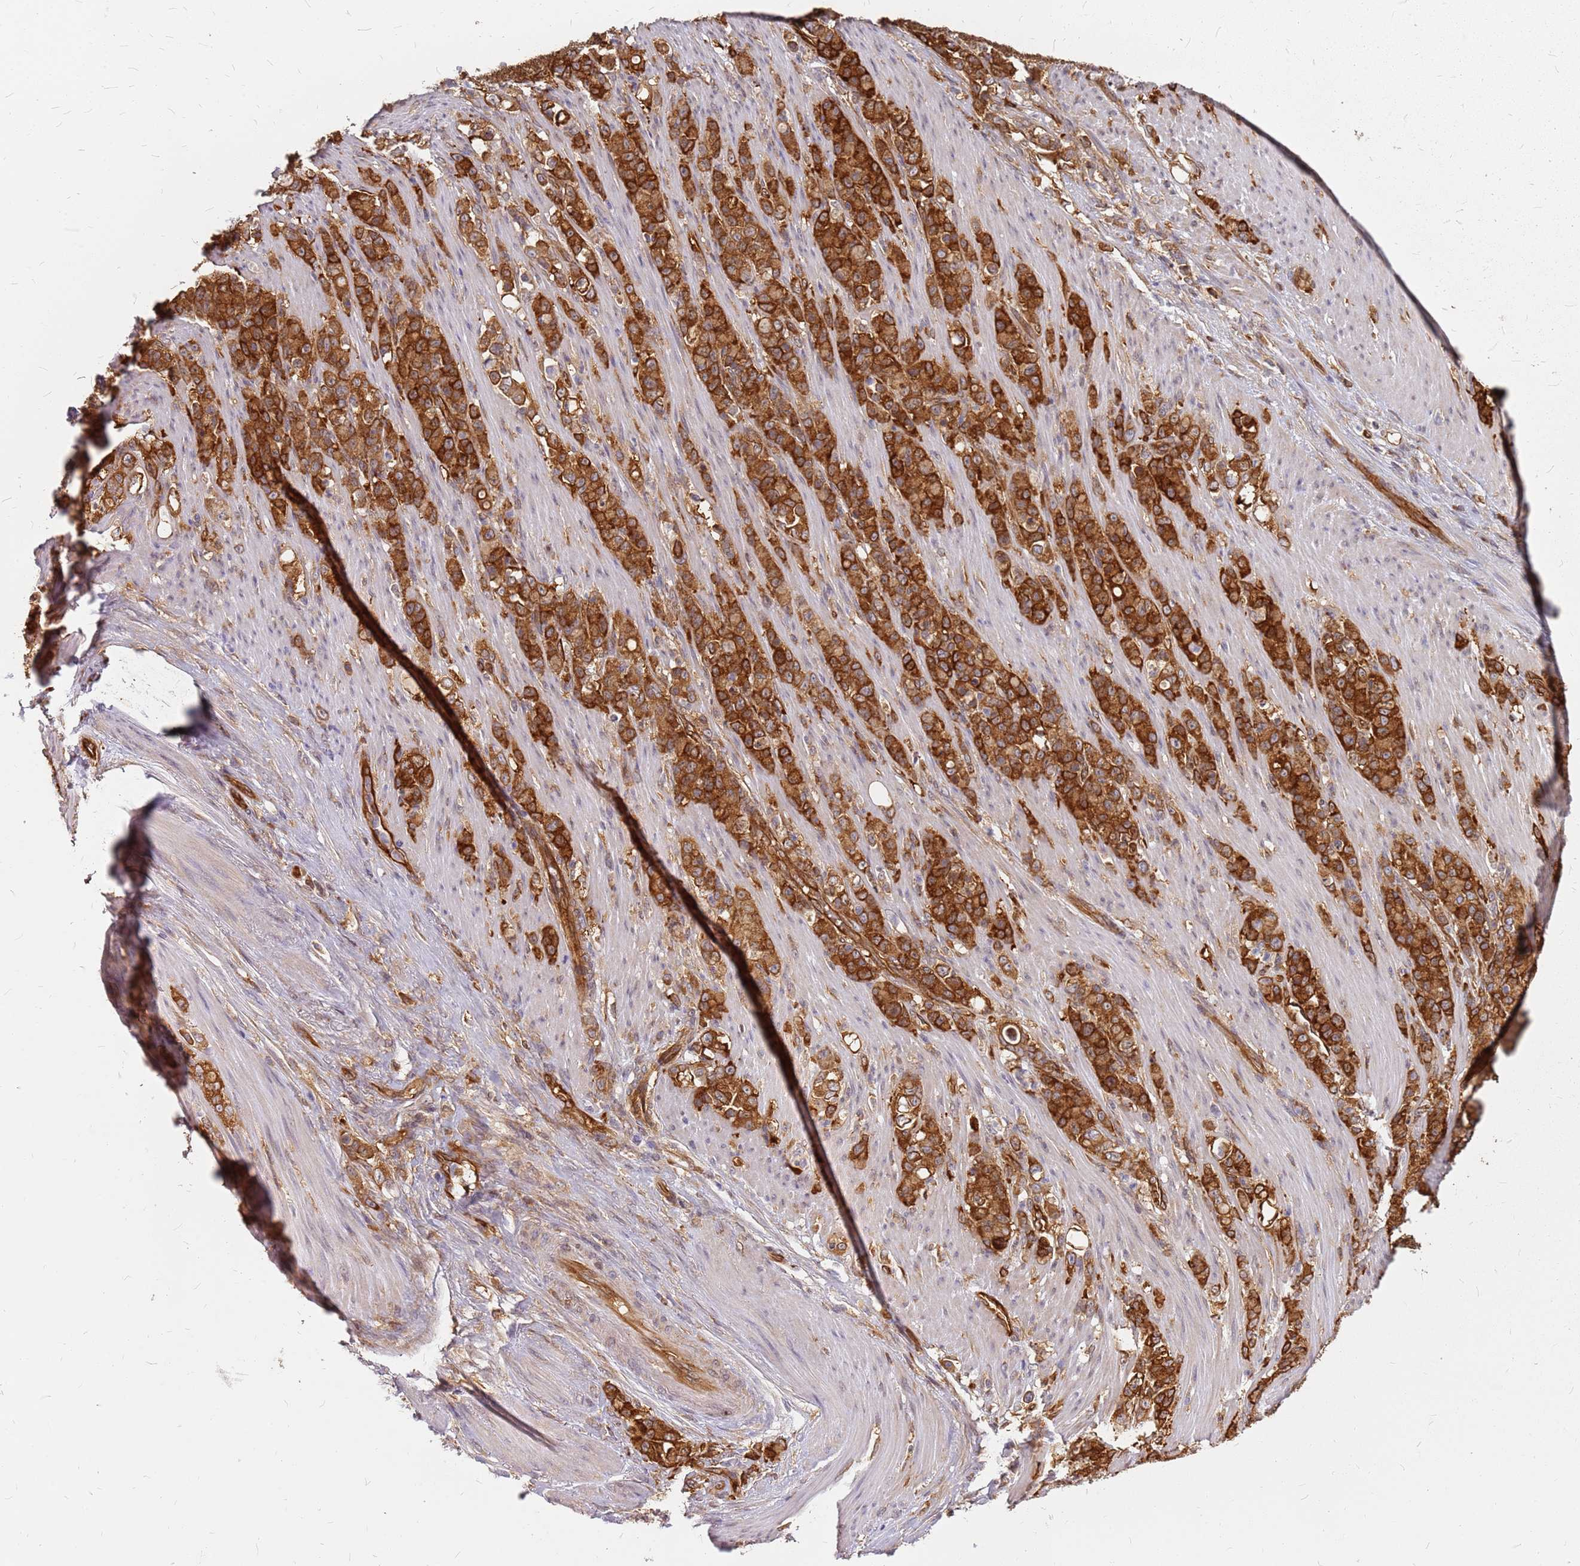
{"staining": {"intensity": "strong", "quantity": ">75%", "location": "cytoplasmic/membranous"}, "tissue": "stomach cancer", "cell_type": "Tumor cells", "image_type": "cancer", "snomed": [{"axis": "morphology", "description": "Normal tissue, NOS"}, {"axis": "morphology", "description": "Adenocarcinoma, NOS"}, {"axis": "topography", "description": "Stomach"}], "caption": "Adenocarcinoma (stomach) tissue reveals strong cytoplasmic/membranous positivity in approximately >75% of tumor cells, visualized by immunohistochemistry.", "gene": "HDX", "patient": {"sex": "female", "age": 79}}